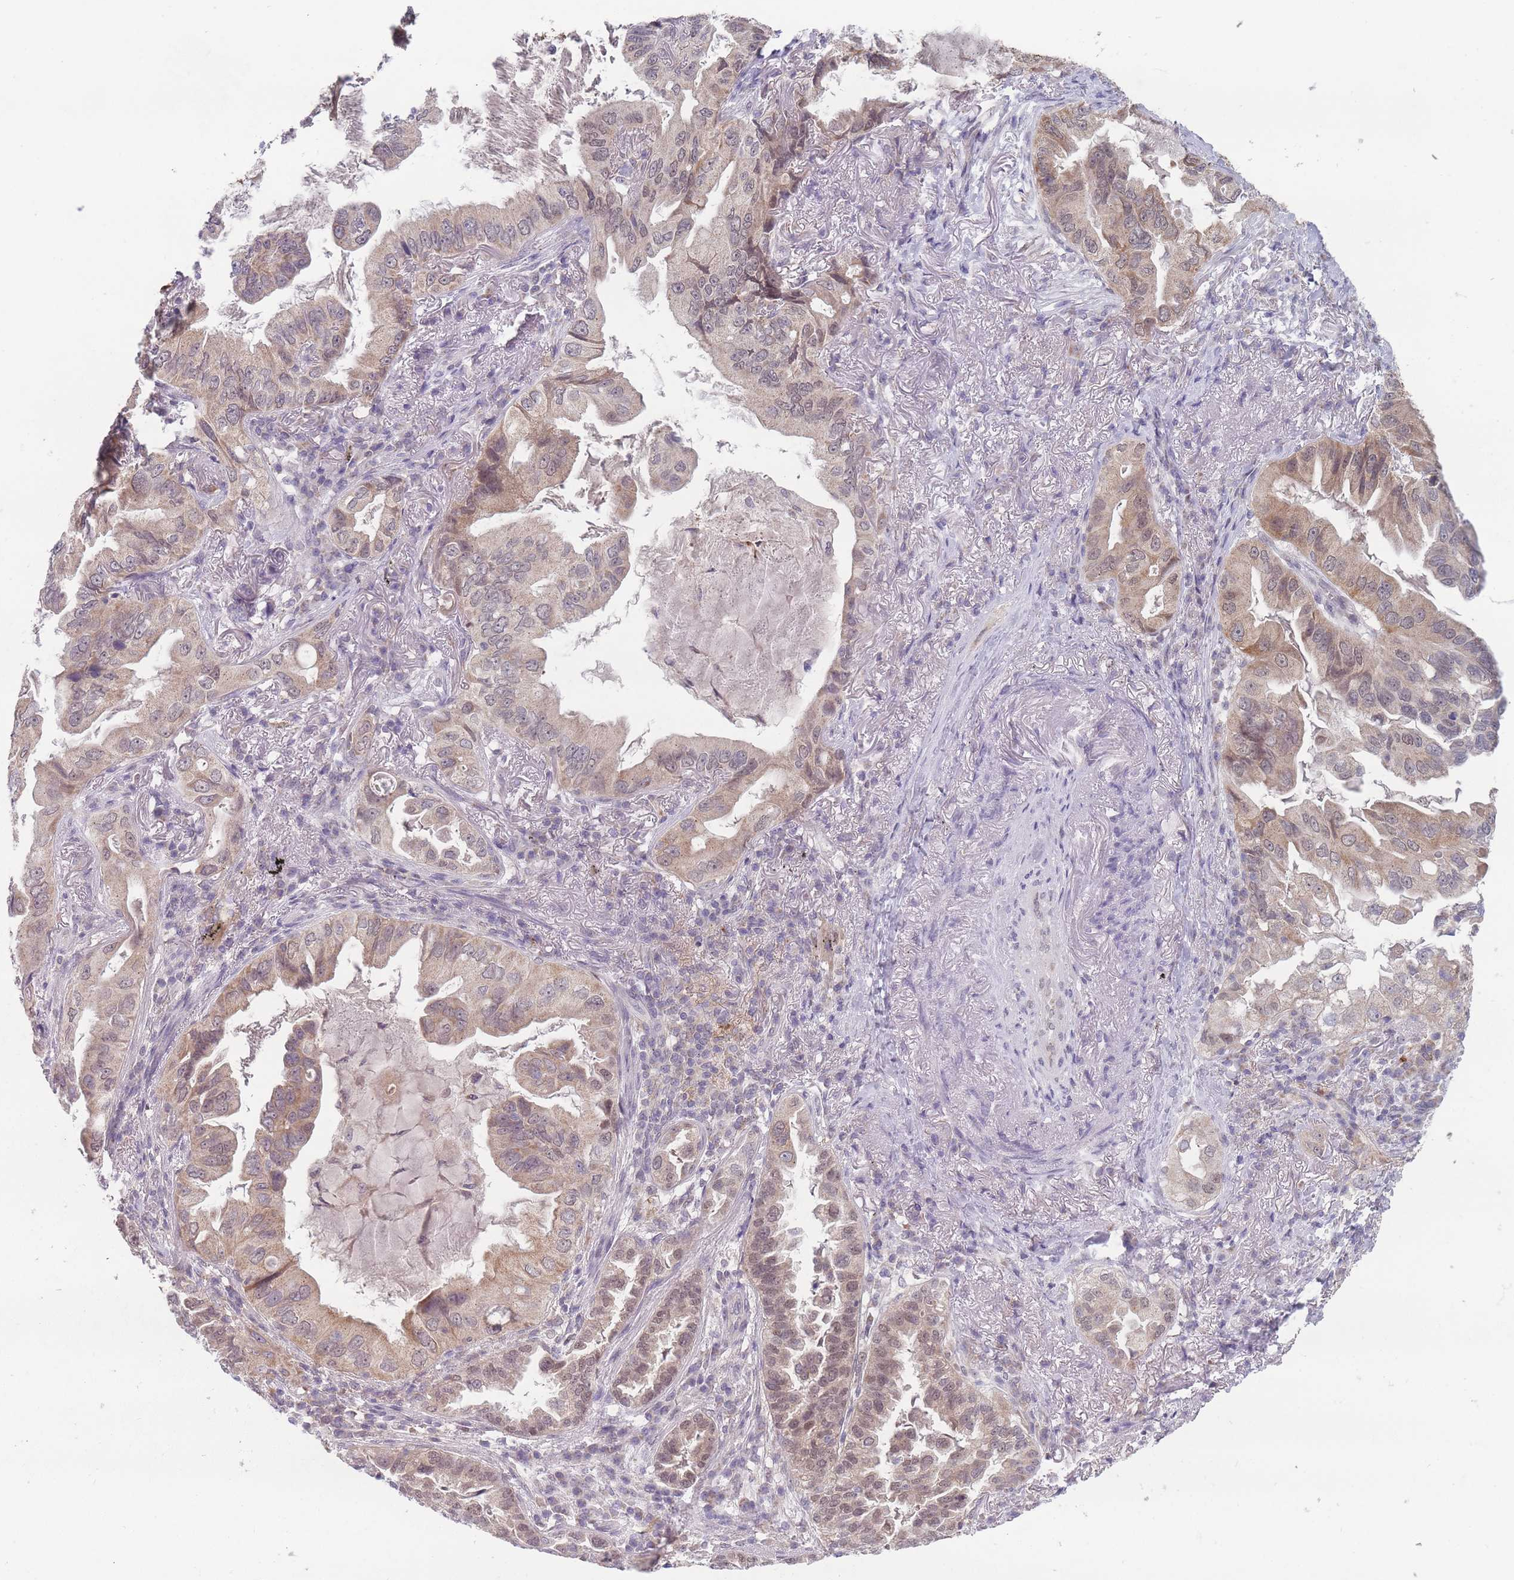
{"staining": {"intensity": "moderate", "quantity": ">75%", "location": "cytoplasmic/membranous,nuclear"}, "tissue": "lung cancer", "cell_type": "Tumor cells", "image_type": "cancer", "snomed": [{"axis": "morphology", "description": "Adenocarcinoma, NOS"}, {"axis": "topography", "description": "Lung"}], "caption": "A high-resolution histopathology image shows immunohistochemistry (IHC) staining of lung cancer (adenocarcinoma), which shows moderate cytoplasmic/membranous and nuclear staining in approximately >75% of tumor cells. The staining was performed using DAB (3,3'-diaminobenzidine) to visualize the protein expression in brown, while the nuclei were stained in blue with hematoxylin (Magnification: 20x).", "gene": "PEX7", "patient": {"sex": "female", "age": 69}}